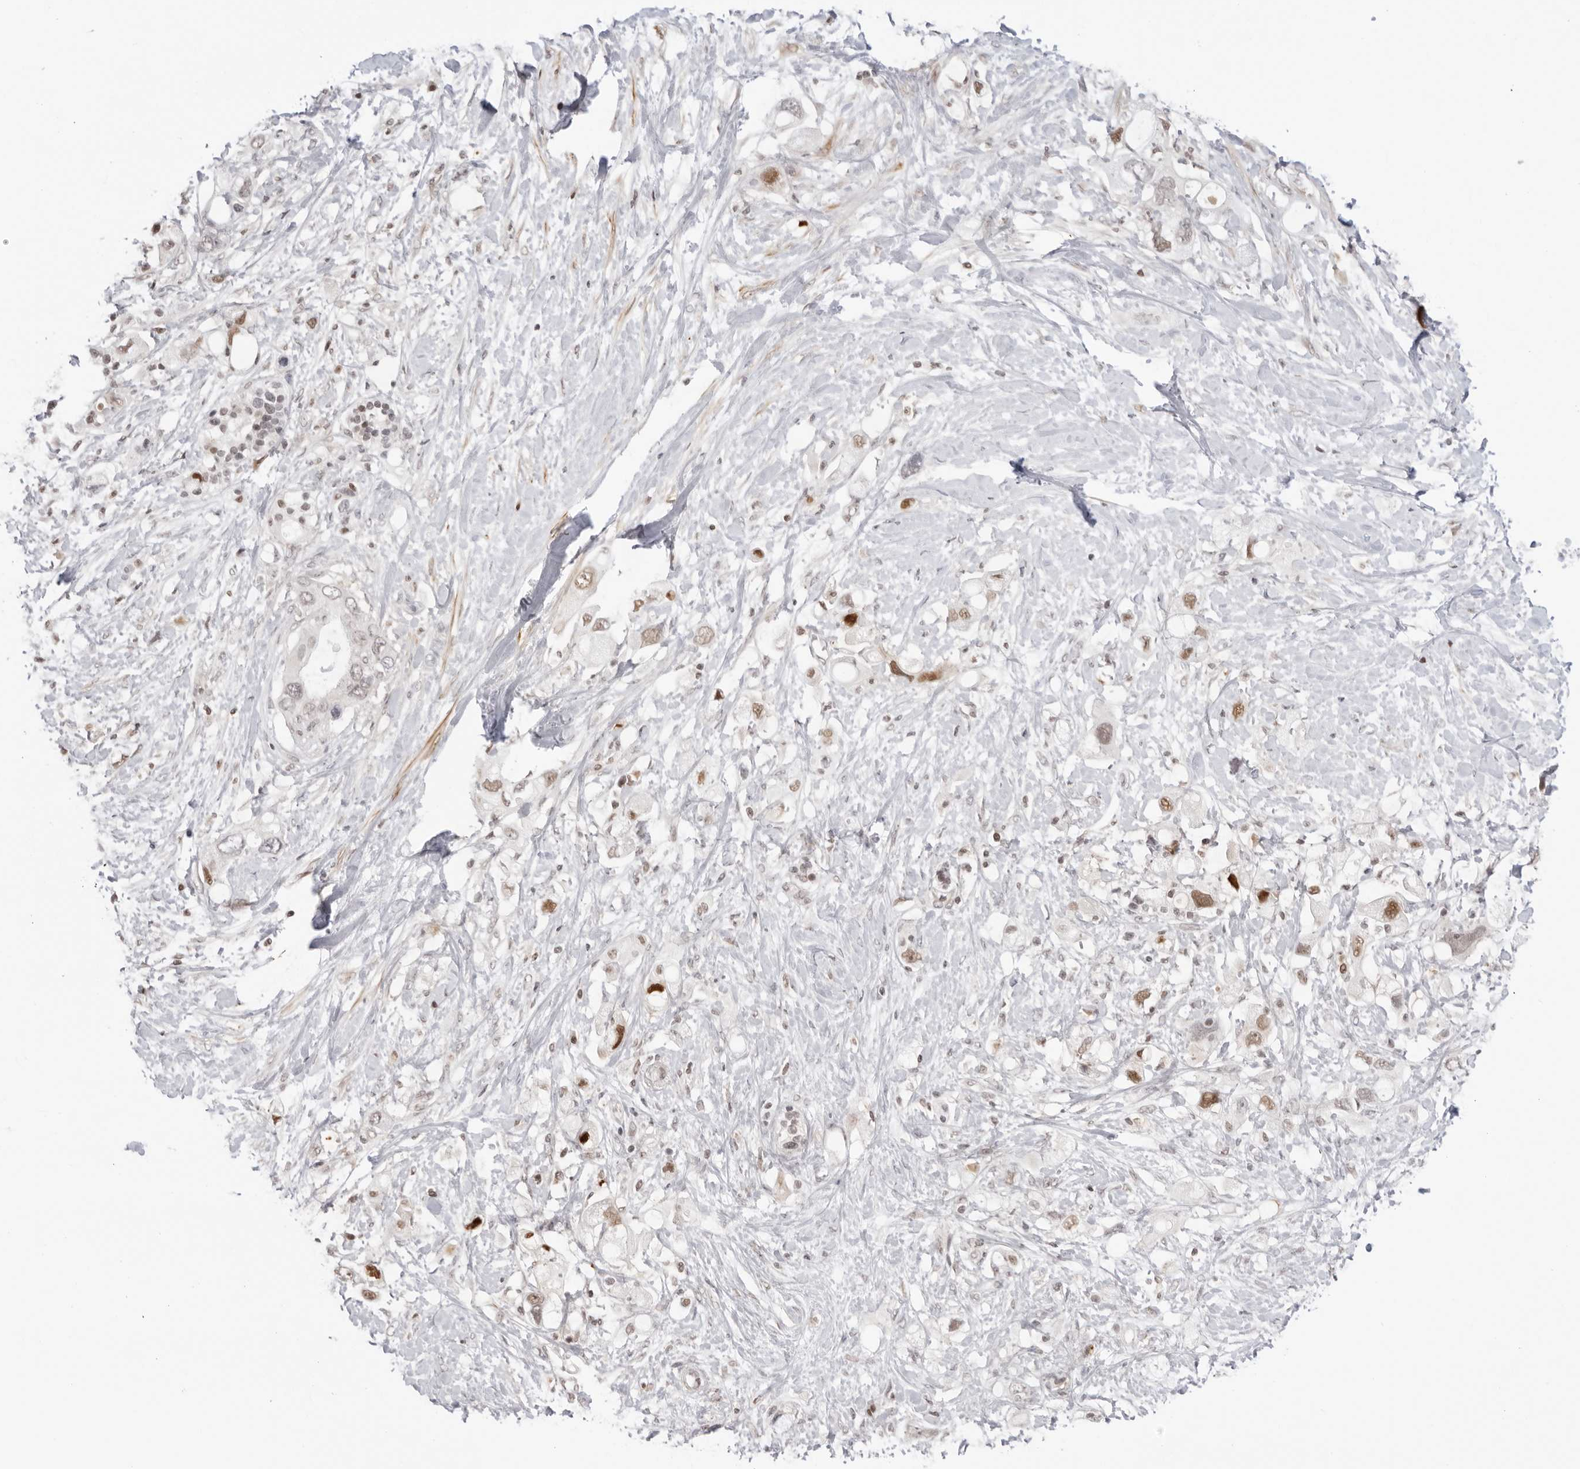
{"staining": {"intensity": "moderate", "quantity": ">75%", "location": "nuclear"}, "tissue": "pancreatic cancer", "cell_type": "Tumor cells", "image_type": "cancer", "snomed": [{"axis": "morphology", "description": "Adenocarcinoma, NOS"}, {"axis": "topography", "description": "Pancreas"}], "caption": "Tumor cells show medium levels of moderate nuclear expression in about >75% of cells in pancreatic adenocarcinoma.", "gene": "RNF146", "patient": {"sex": "female", "age": 56}}